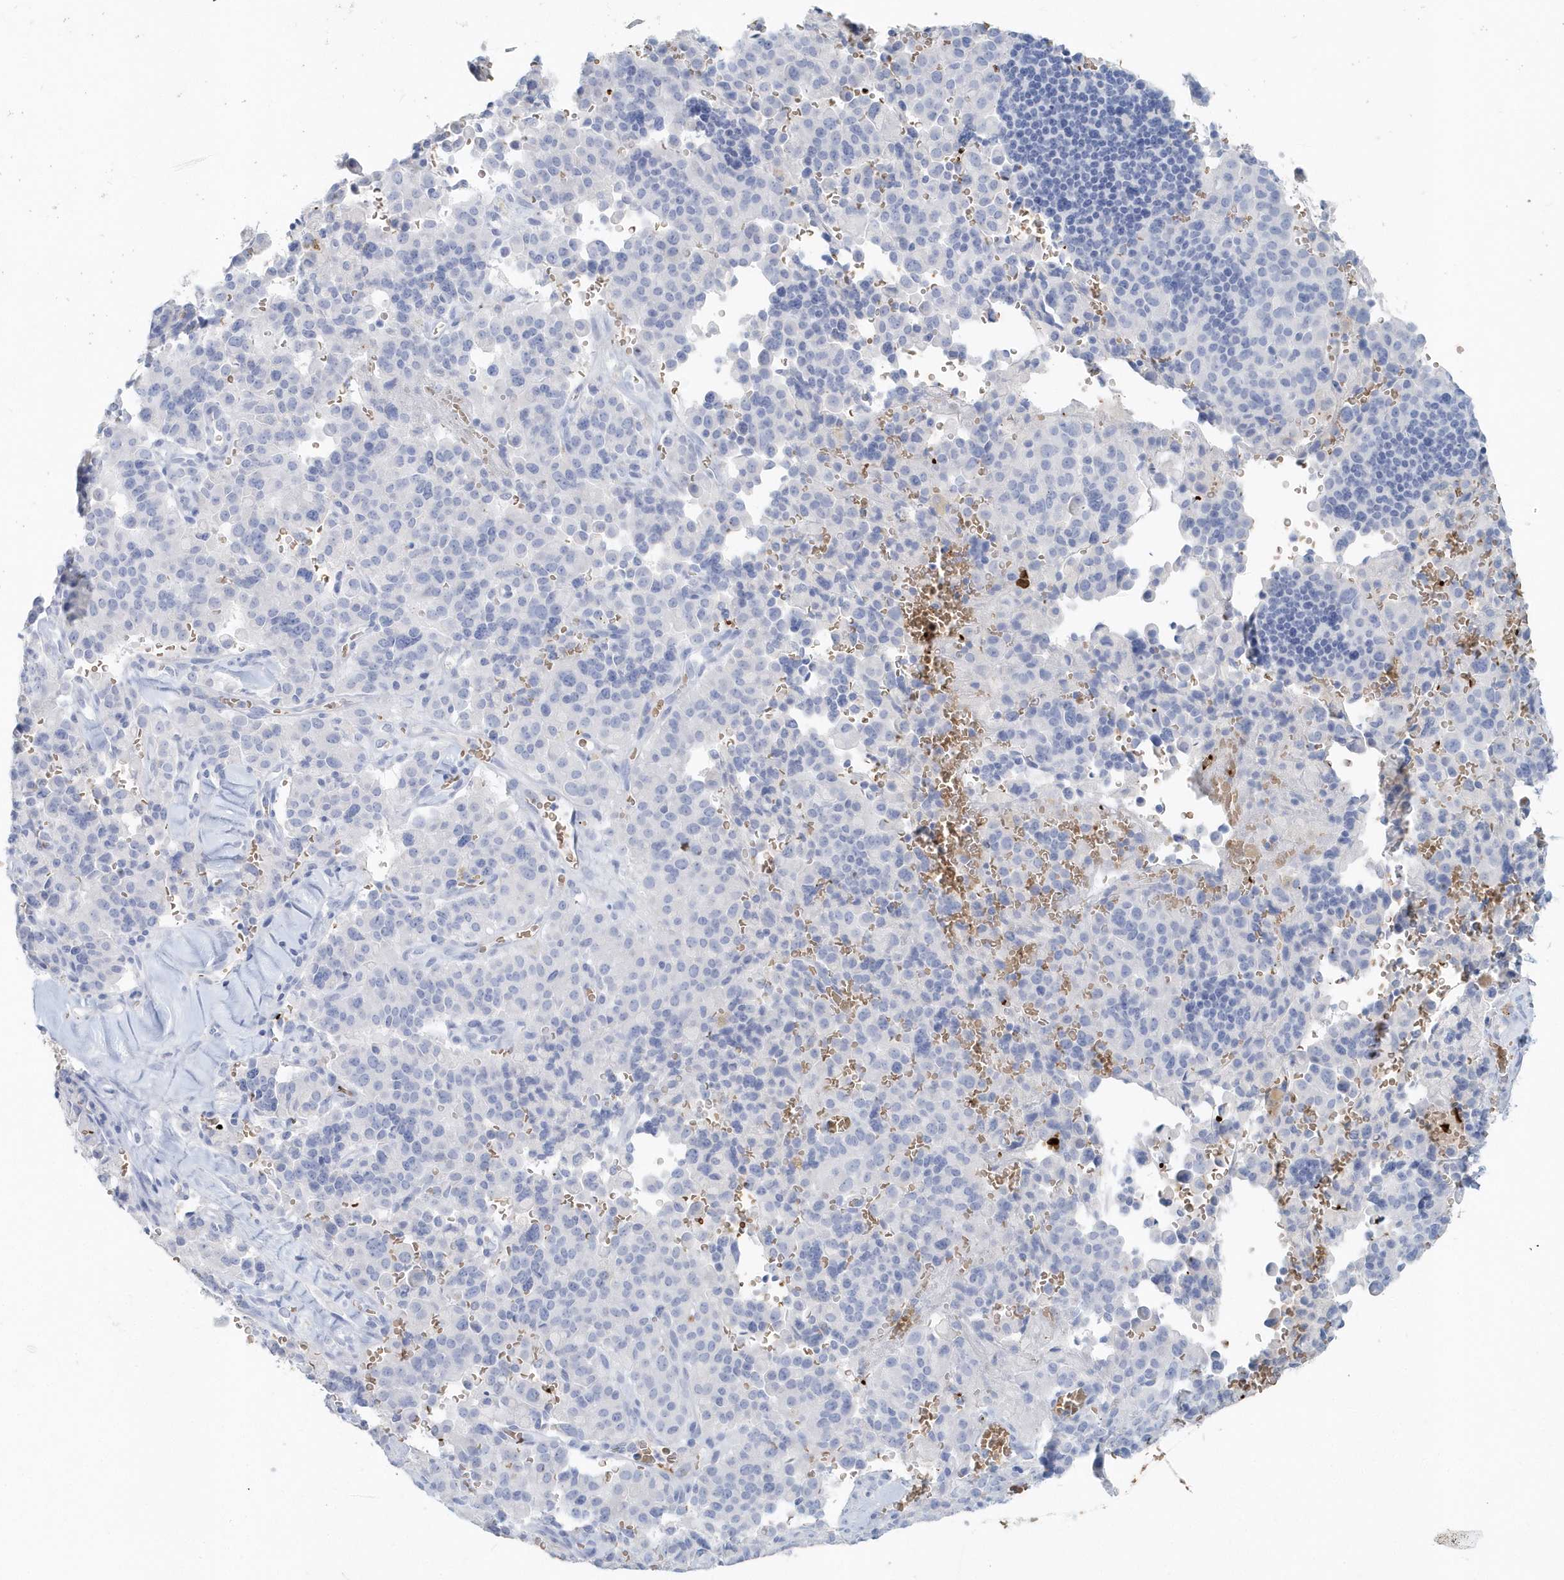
{"staining": {"intensity": "negative", "quantity": "none", "location": "none"}, "tissue": "pancreatic cancer", "cell_type": "Tumor cells", "image_type": "cancer", "snomed": [{"axis": "morphology", "description": "Adenocarcinoma, NOS"}, {"axis": "topography", "description": "Pancreas"}], "caption": "Pancreatic adenocarcinoma stained for a protein using IHC shows no expression tumor cells.", "gene": "HBA2", "patient": {"sex": "male", "age": 65}}